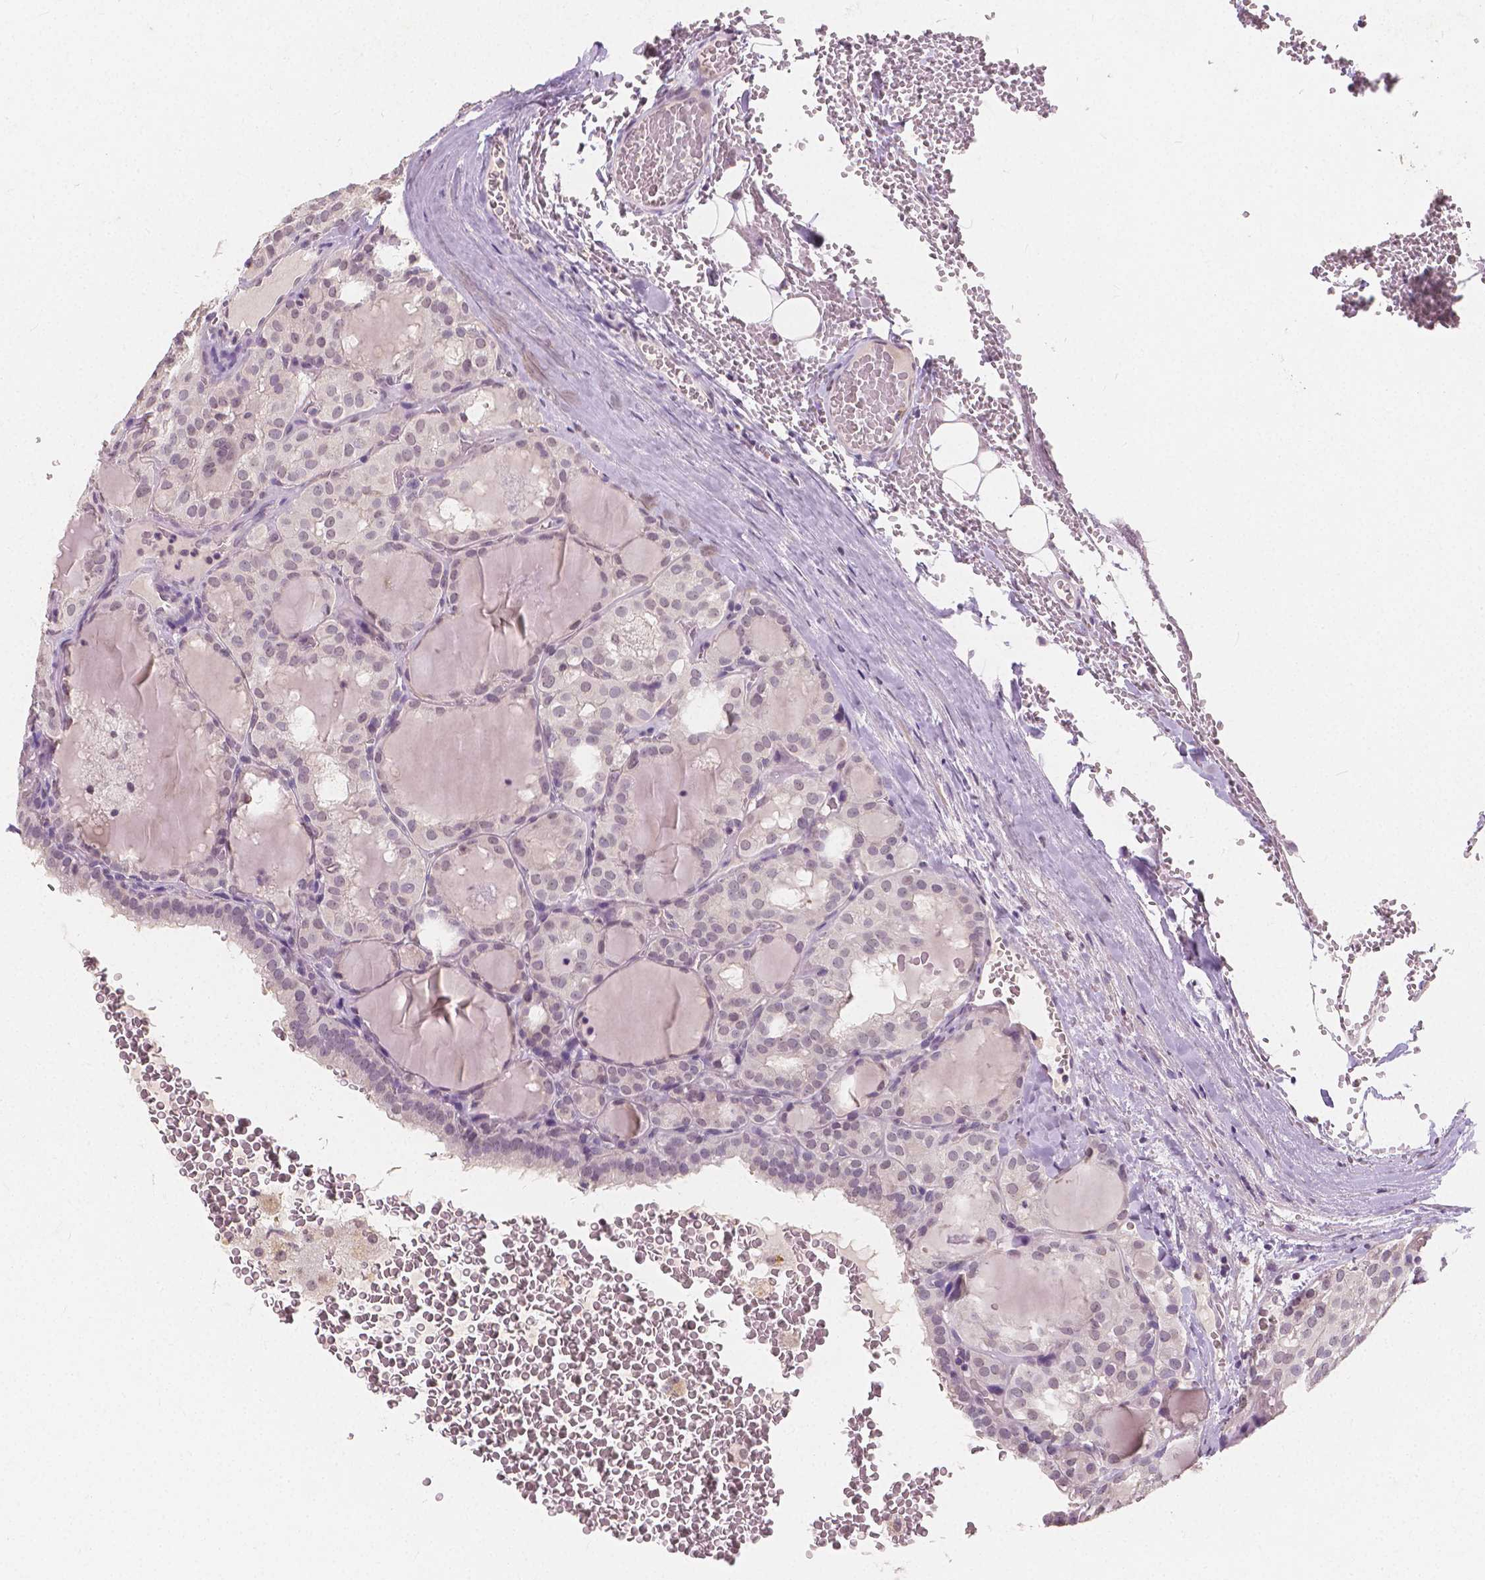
{"staining": {"intensity": "negative", "quantity": "none", "location": "none"}, "tissue": "thyroid cancer", "cell_type": "Tumor cells", "image_type": "cancer", "snomed": [{"axis": "morphology", "description": "Papillary adenocarcinoma, NOS"}, {"axis": "topography", "description": "Thyroid gland"}], "caption": "Protein analysis of papillary adenocarcinoma (thyroid) displays no significant expression in tumor cells. (DAB IHC, high magnification).", "gene": "NOLC1", "patient": {"sex": "male", "age": 20}}